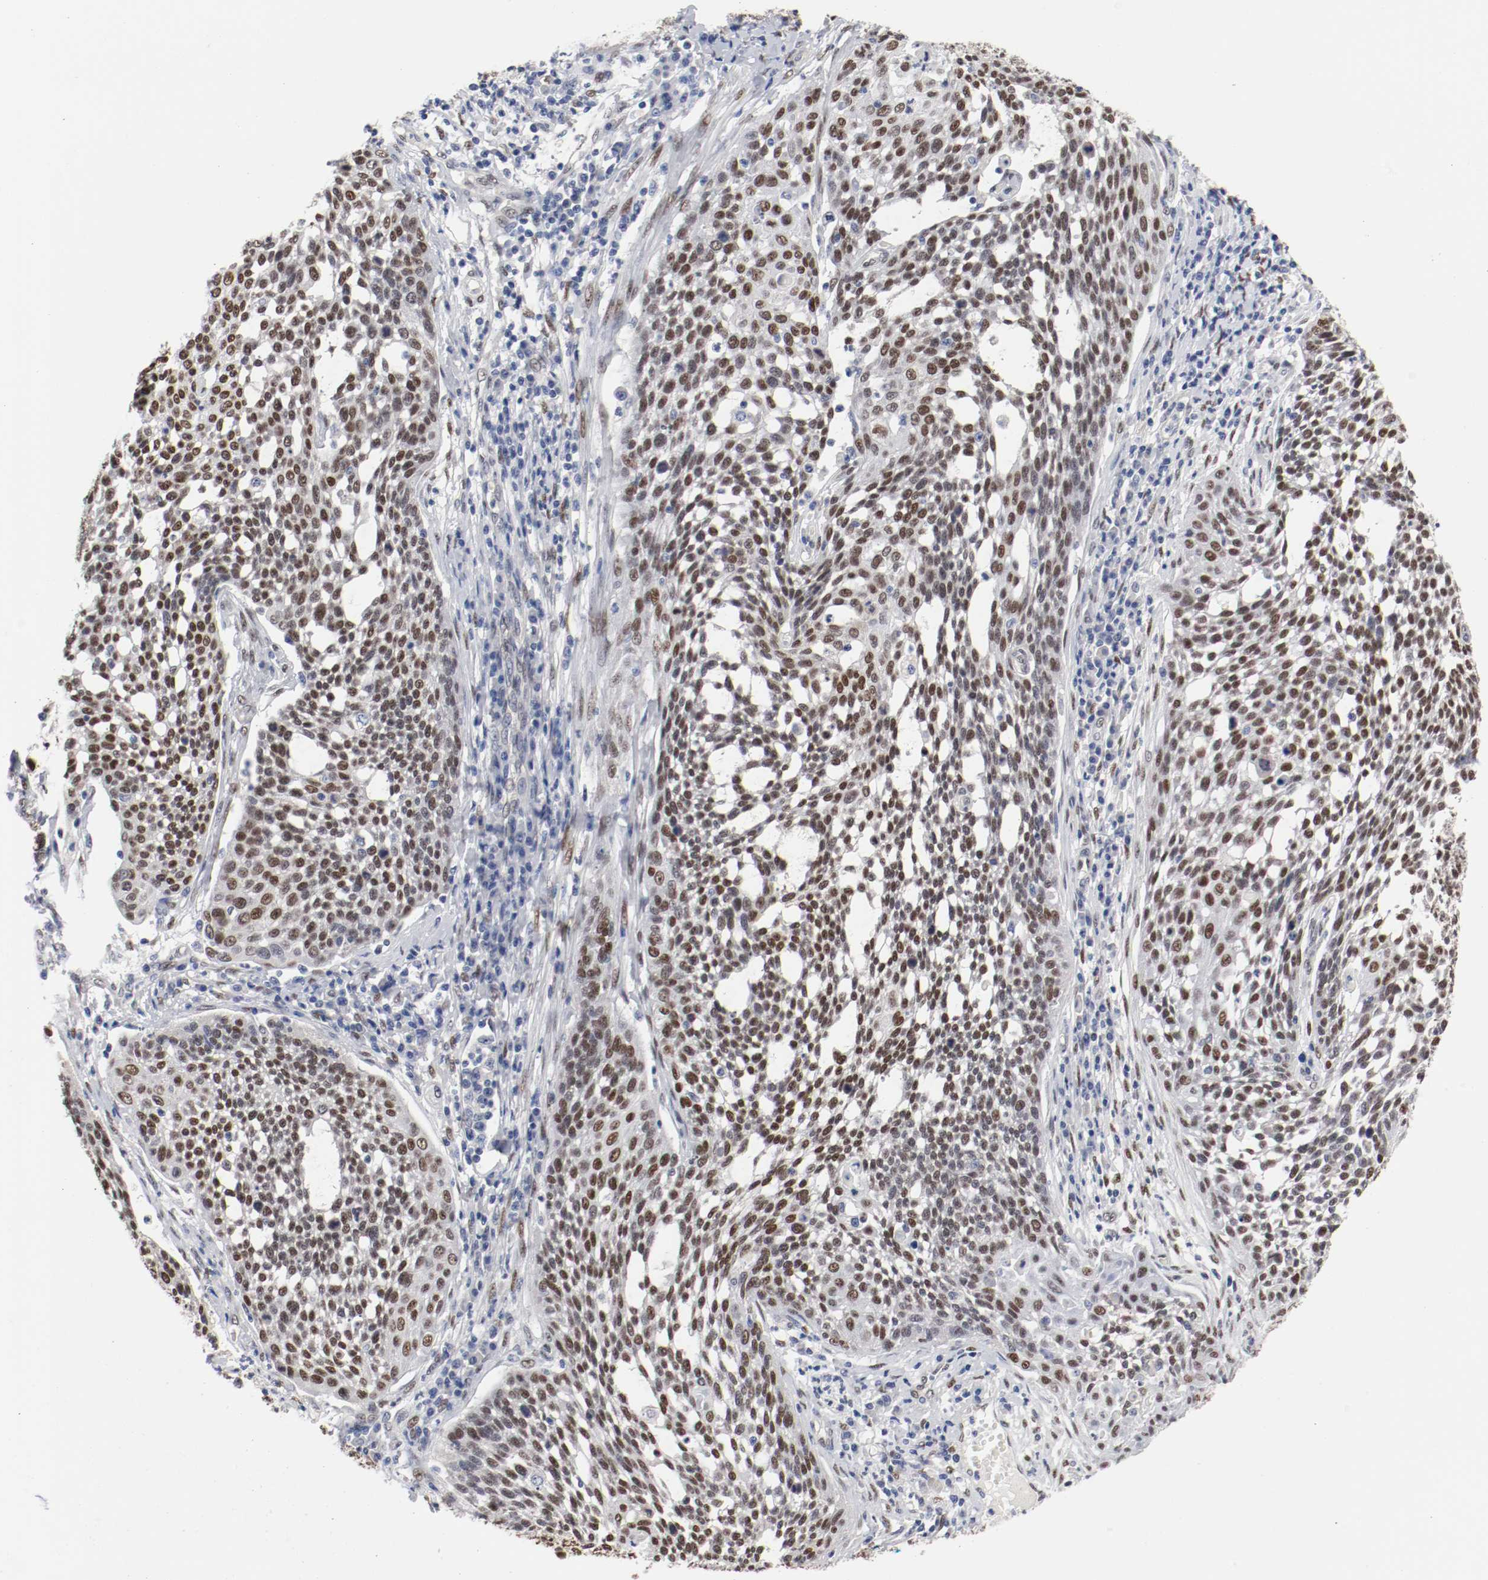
{"staining": {"intensity": "strong", "quantity": ">75%", "location": "nuclear"}, "tissue": "cervical cancer", "cell_type": "Tumor cells", "image_type": "cancer", "snomed": [{"axis": "morphology", "description": "Squamous cell carcinoma, NOS"}, {"axis": "topography", "description": "Cervix"}], "caption": "This micrograph displays cervical squamous cell carcinoma stained with immunohistochemistry to label a protein in brown. The nuclear of tumor cells show strong positivity for the protein. Nuclei are counter-stained blue.", "gene": "FOSL2", "patient": {"sex": "female", "age": 34}}